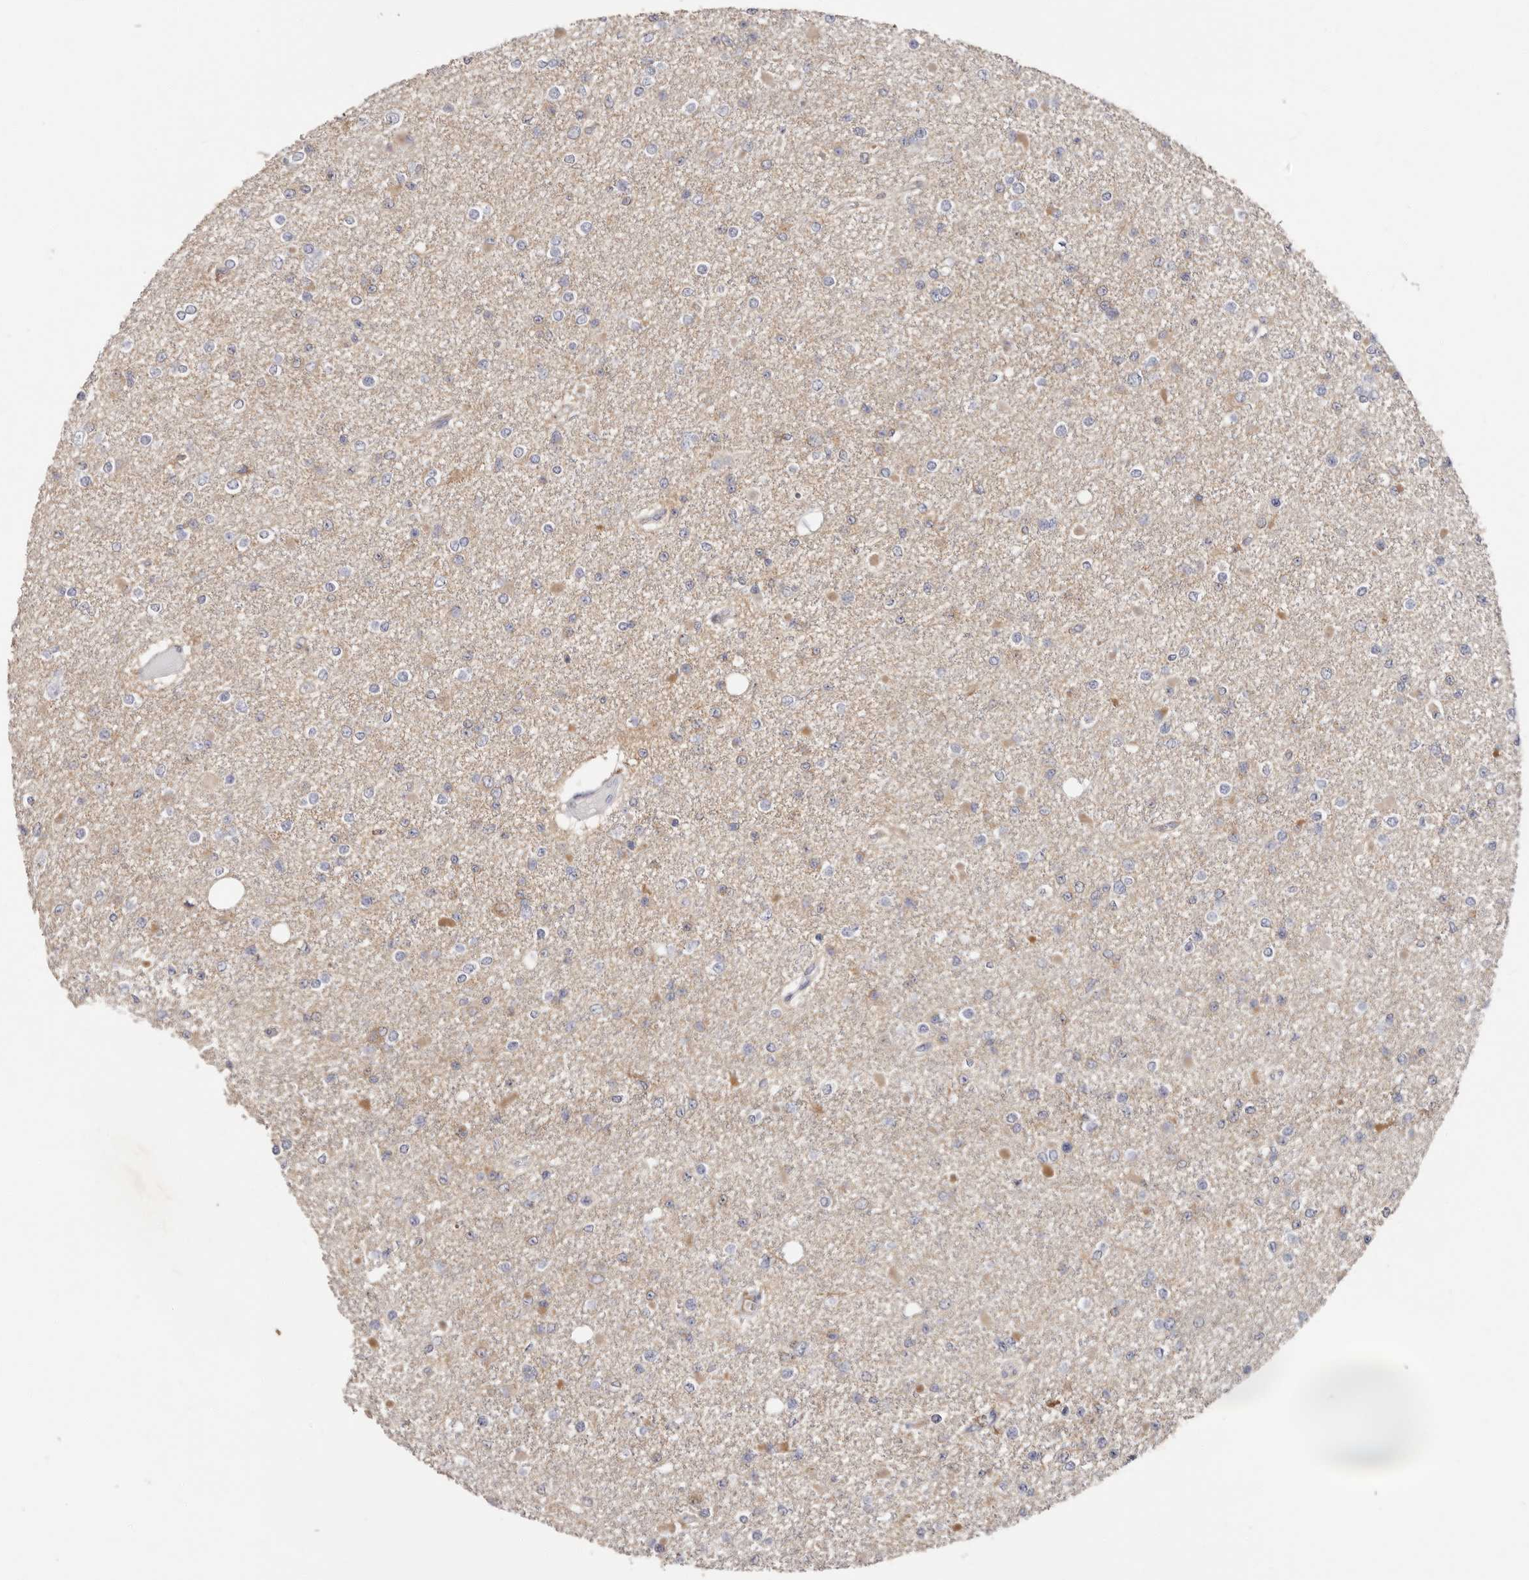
{"staining": {"intensity": "negative", "quantity": "none", "location": "none"}, "tissue": "glioma", "cell_type": "Tumor cells", "image_type": "cancer", "snomed": [{"axis": "morphology", "description": "Glioma, malignant, Low grade"}, {"axis": "topography", "description": "Brain"}], "caption": "IHC histopathology image of neoplastic tissue: glioma stained with DAB (3,3'-diaminobenzidine) exhibits no significant protein staining in tumor cells. (IHC, brightfield microscopy, high magnification).", "gene": "STK16", "patient": {"sex": "female", "age": 22}}